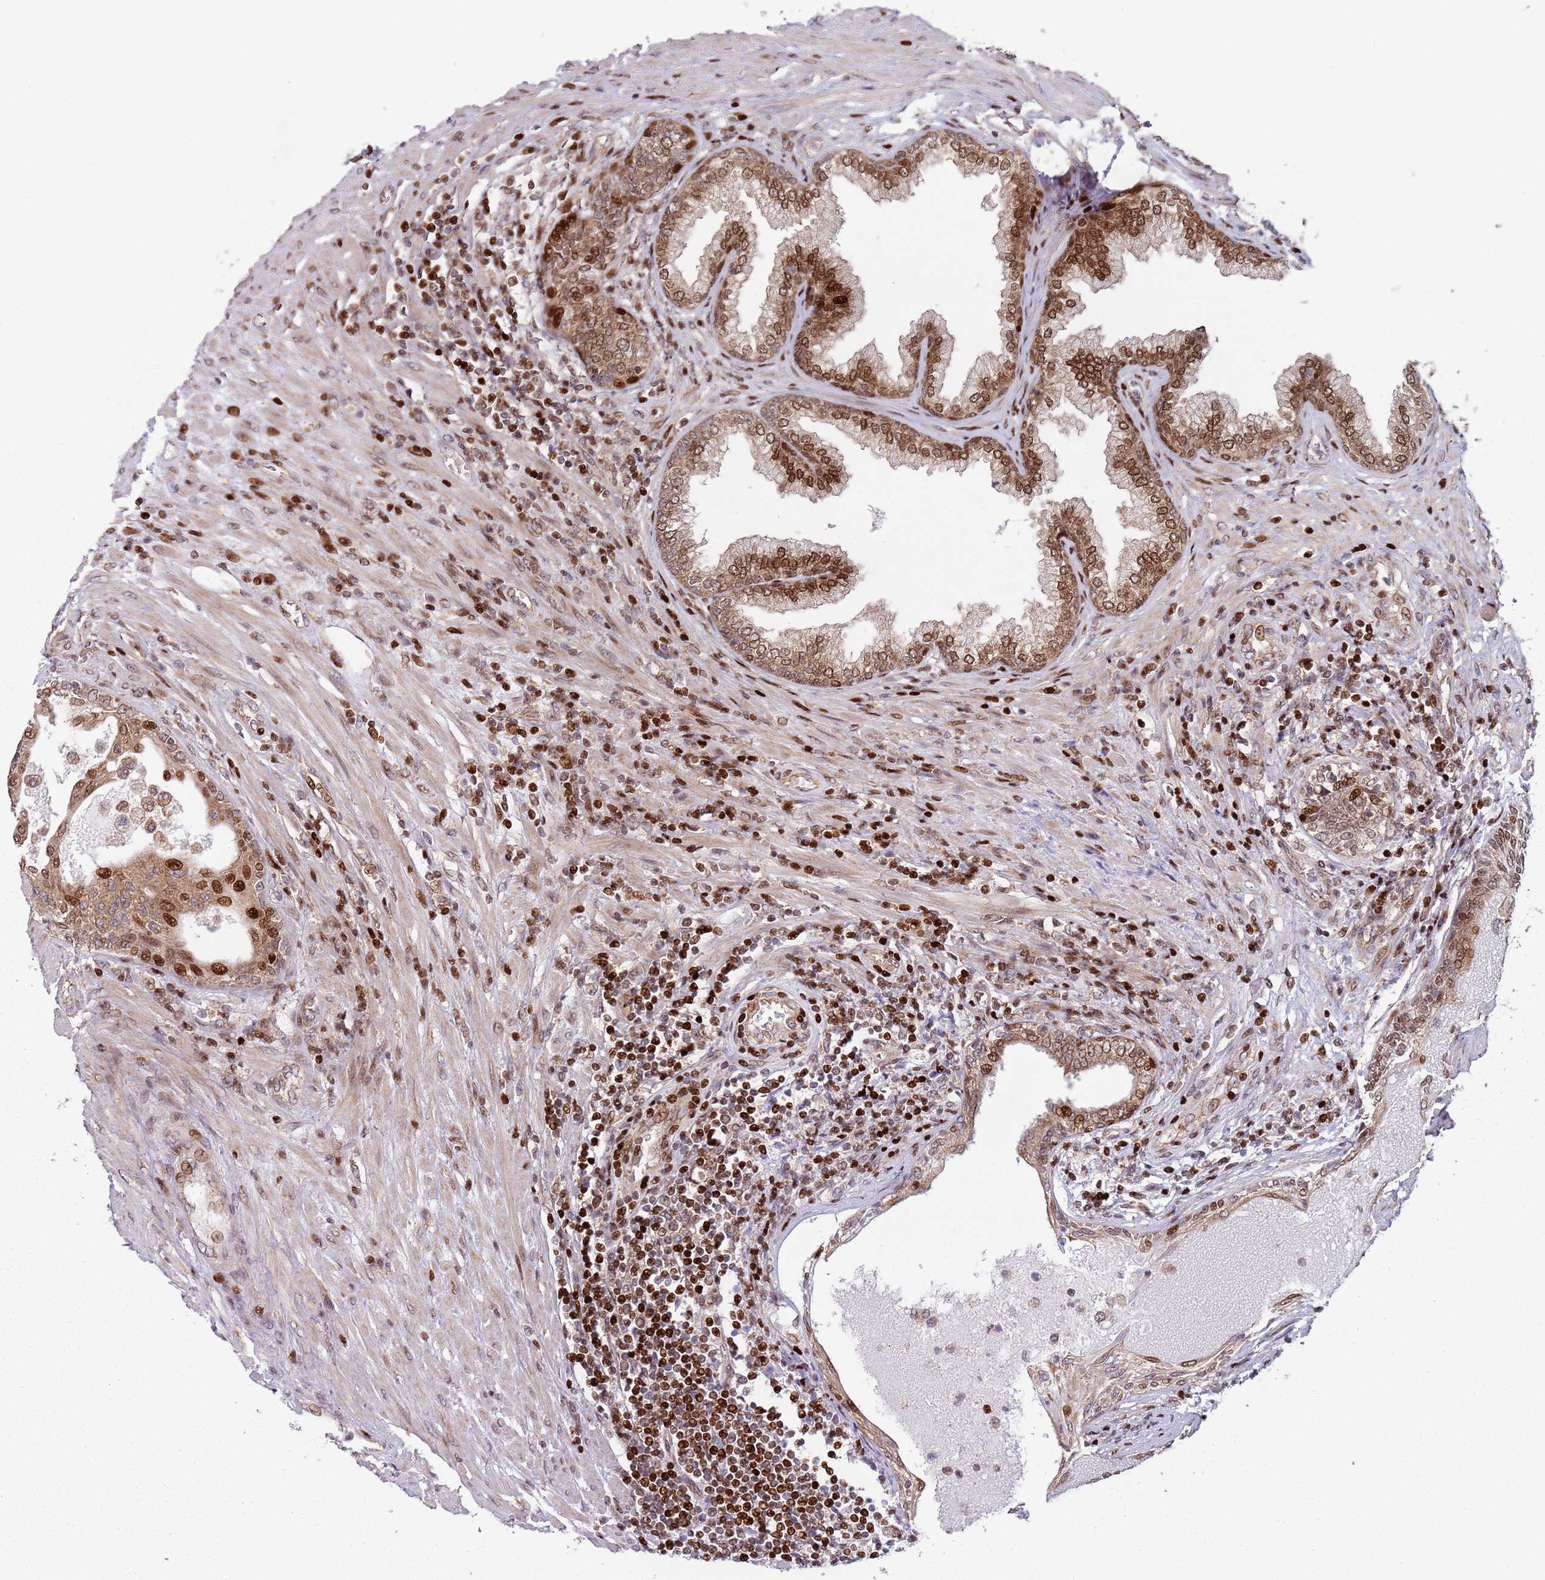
{"staining": {"intensity": "strong", "quantity": ">75%", "location": "cytoplasmic/membranous,nuclear"}, "tissue": "prostate", "cell_type": "Glandular cells", "image_type": "normal", "snomed": [{"axis": "morphology", "description": "Normal tissue, NOS"}, {"axis": "topography", "description": "Prostate"}], "caption": "This photomicrograph shows immunohistochemistry (IHC) staining of unremarkable prostate, with high strong cytoplasmic/membranous,nuclear expression in about >75% of glandular cells.", "gene": "HNRNPLL", "patient": {"sex": "male", "age": 76}}